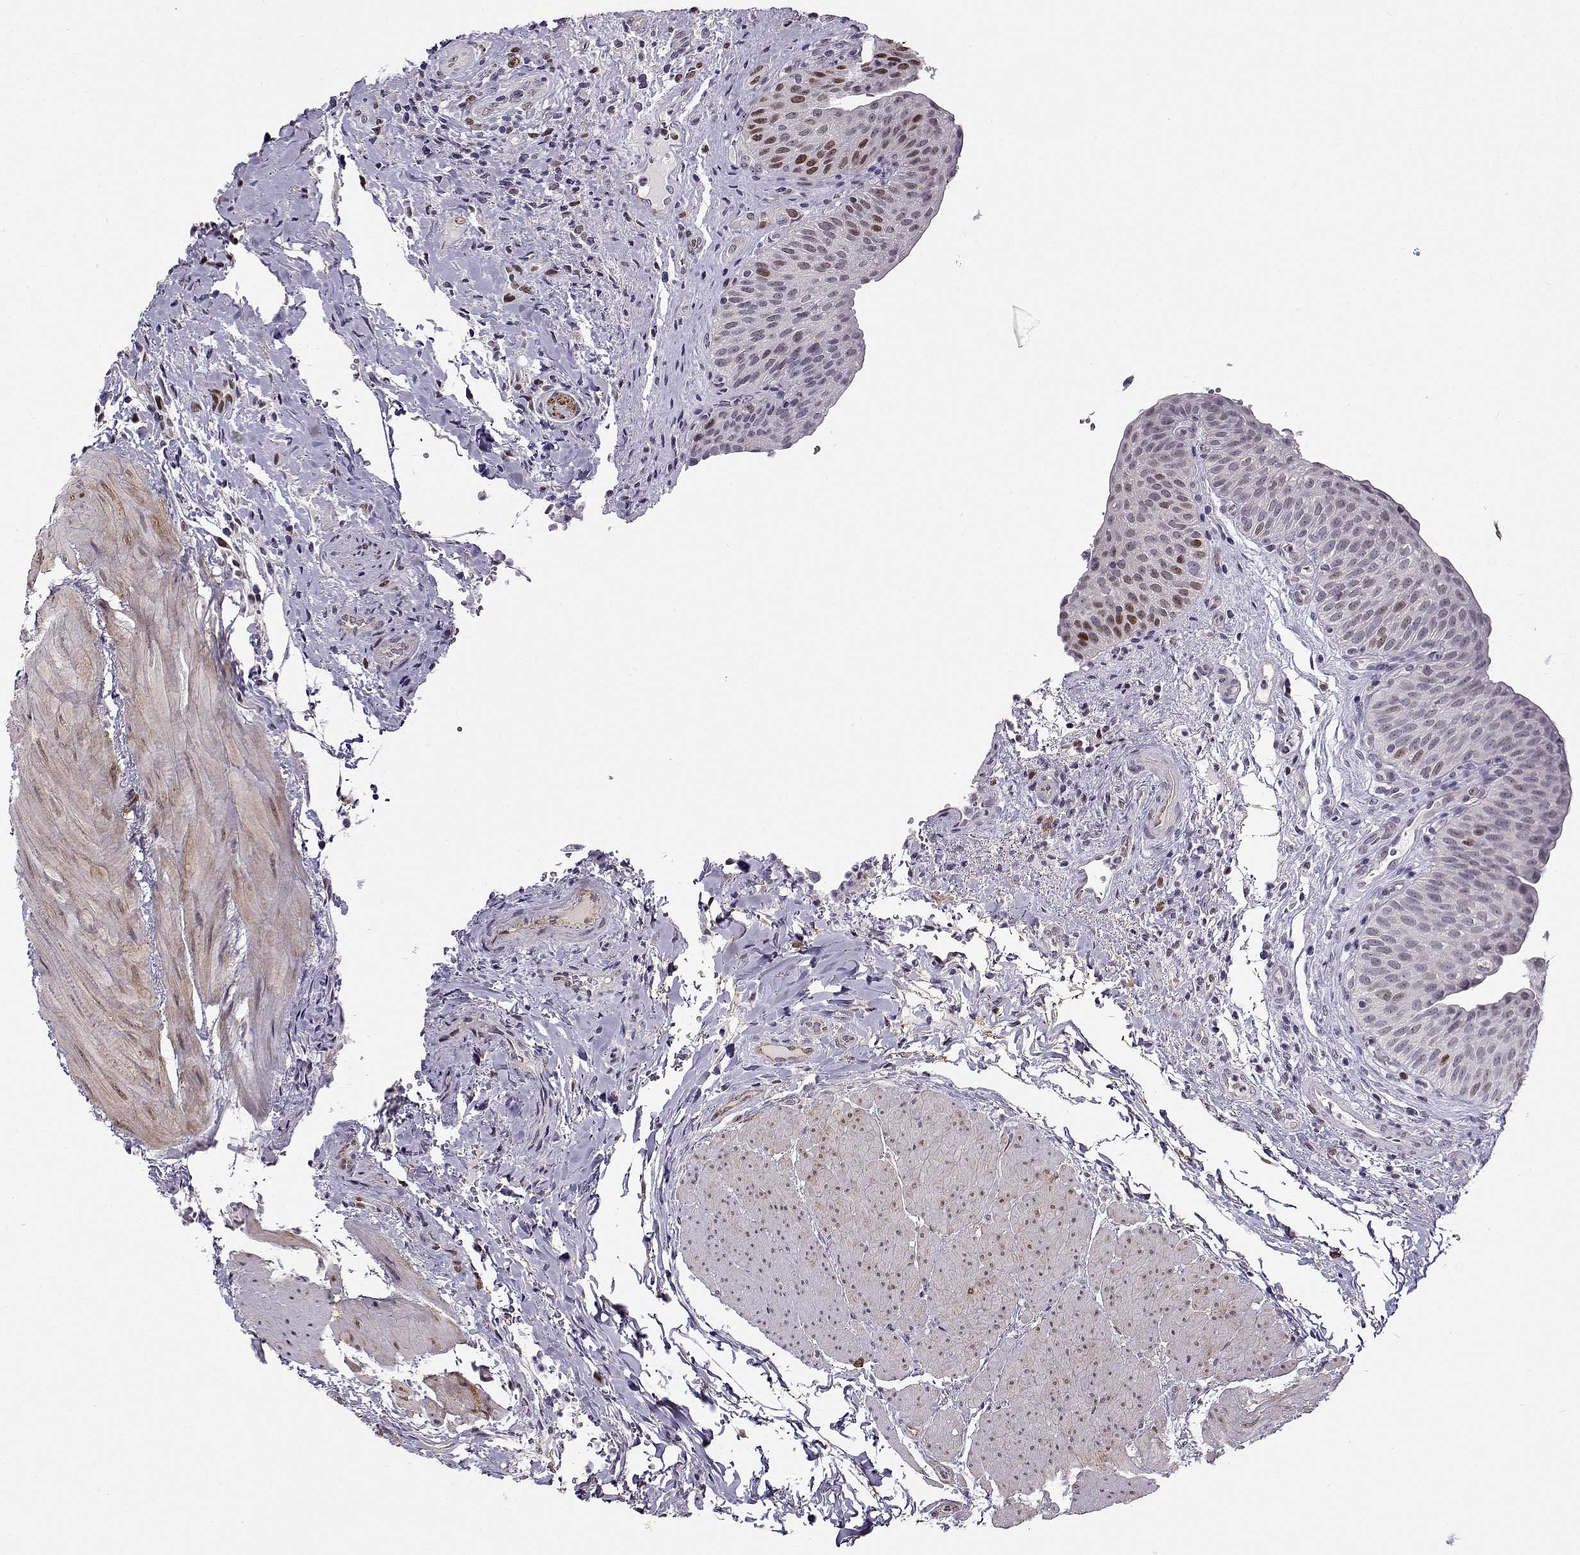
{"staining": {"intensity": "strong", "quantity": "<25%", "location": "nuclear"}, "tissue": "urinary bladder", "cell_type": "Urothelial cells", "image_type": "normal", "snomed": [{"axis": "morphology", "description": "Normal tissue, NOS"}, {"axis": "topography", "description": "Urinary bladder"}], "caption": "Protein analysis of unremarkable urinary bladder shows strong nuclear positivity in about <25% of urothelial cells. (IHC, brightfield microscopy, high magnification).", "gene": "BACH1", "patient": {"sex": "male", "age": 66}}